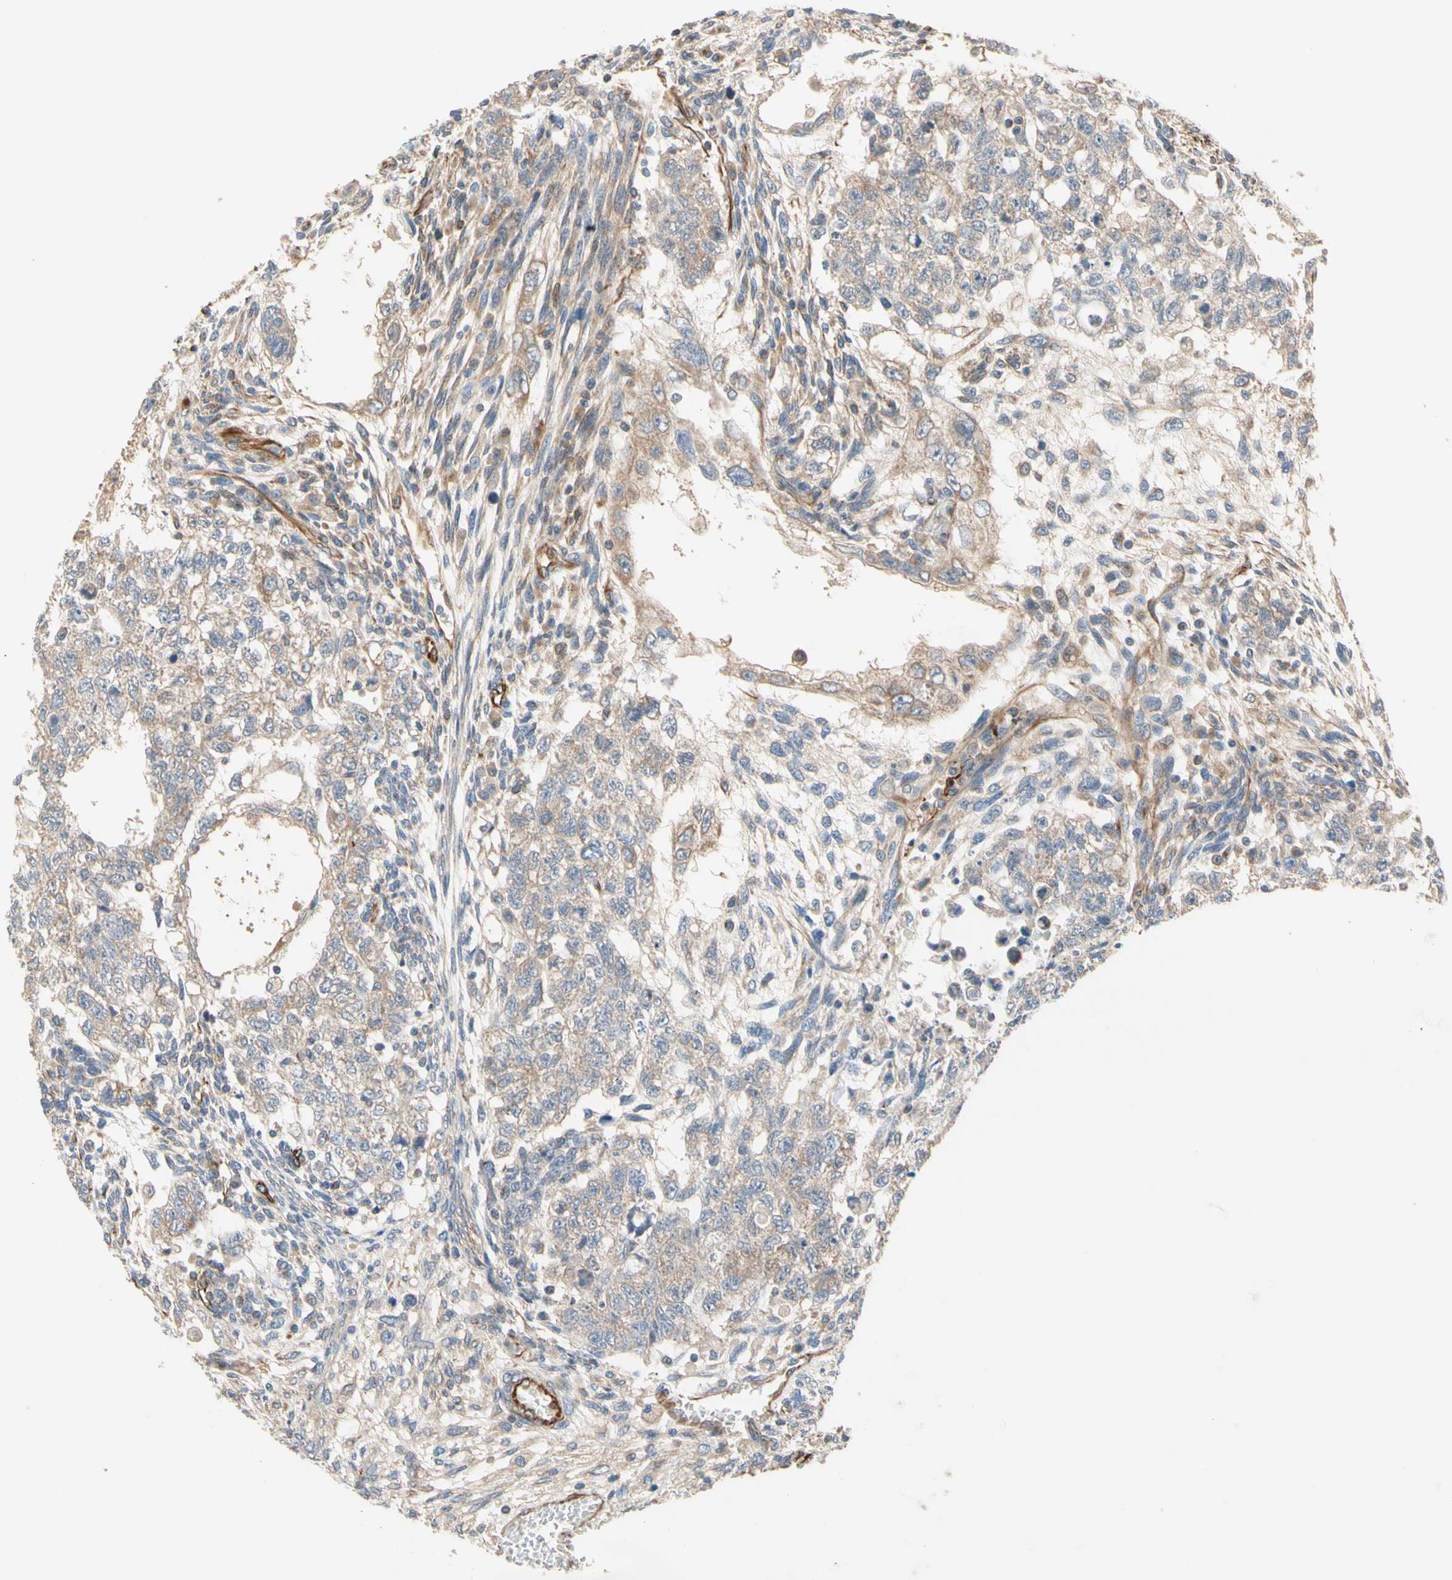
{"staining": {"intensity": "weak", "quantity": "25%-75%", "location": "cytoplasmic/membranous"}, "tissue": "testis cancer", "cell_type": "Tumor cells", "image_type": "cancer", "snomed": [{"axis": "morphology", "description": "Normal tissue, NOS"}, {"axis": "morphology", "description": "Carcinoma, Embryonal, NOS"}, {"axis": "topography", "description": "Testis"}], "caption": "About 25%-75% of tumor cells in embryonal carcinoma (testis) display weak cytoplasmic/membranous protein staining as visualized by brown immunohistochemical staining.", "gene": "TRAF2", "patient": {"sex": "male", "age": 36}}